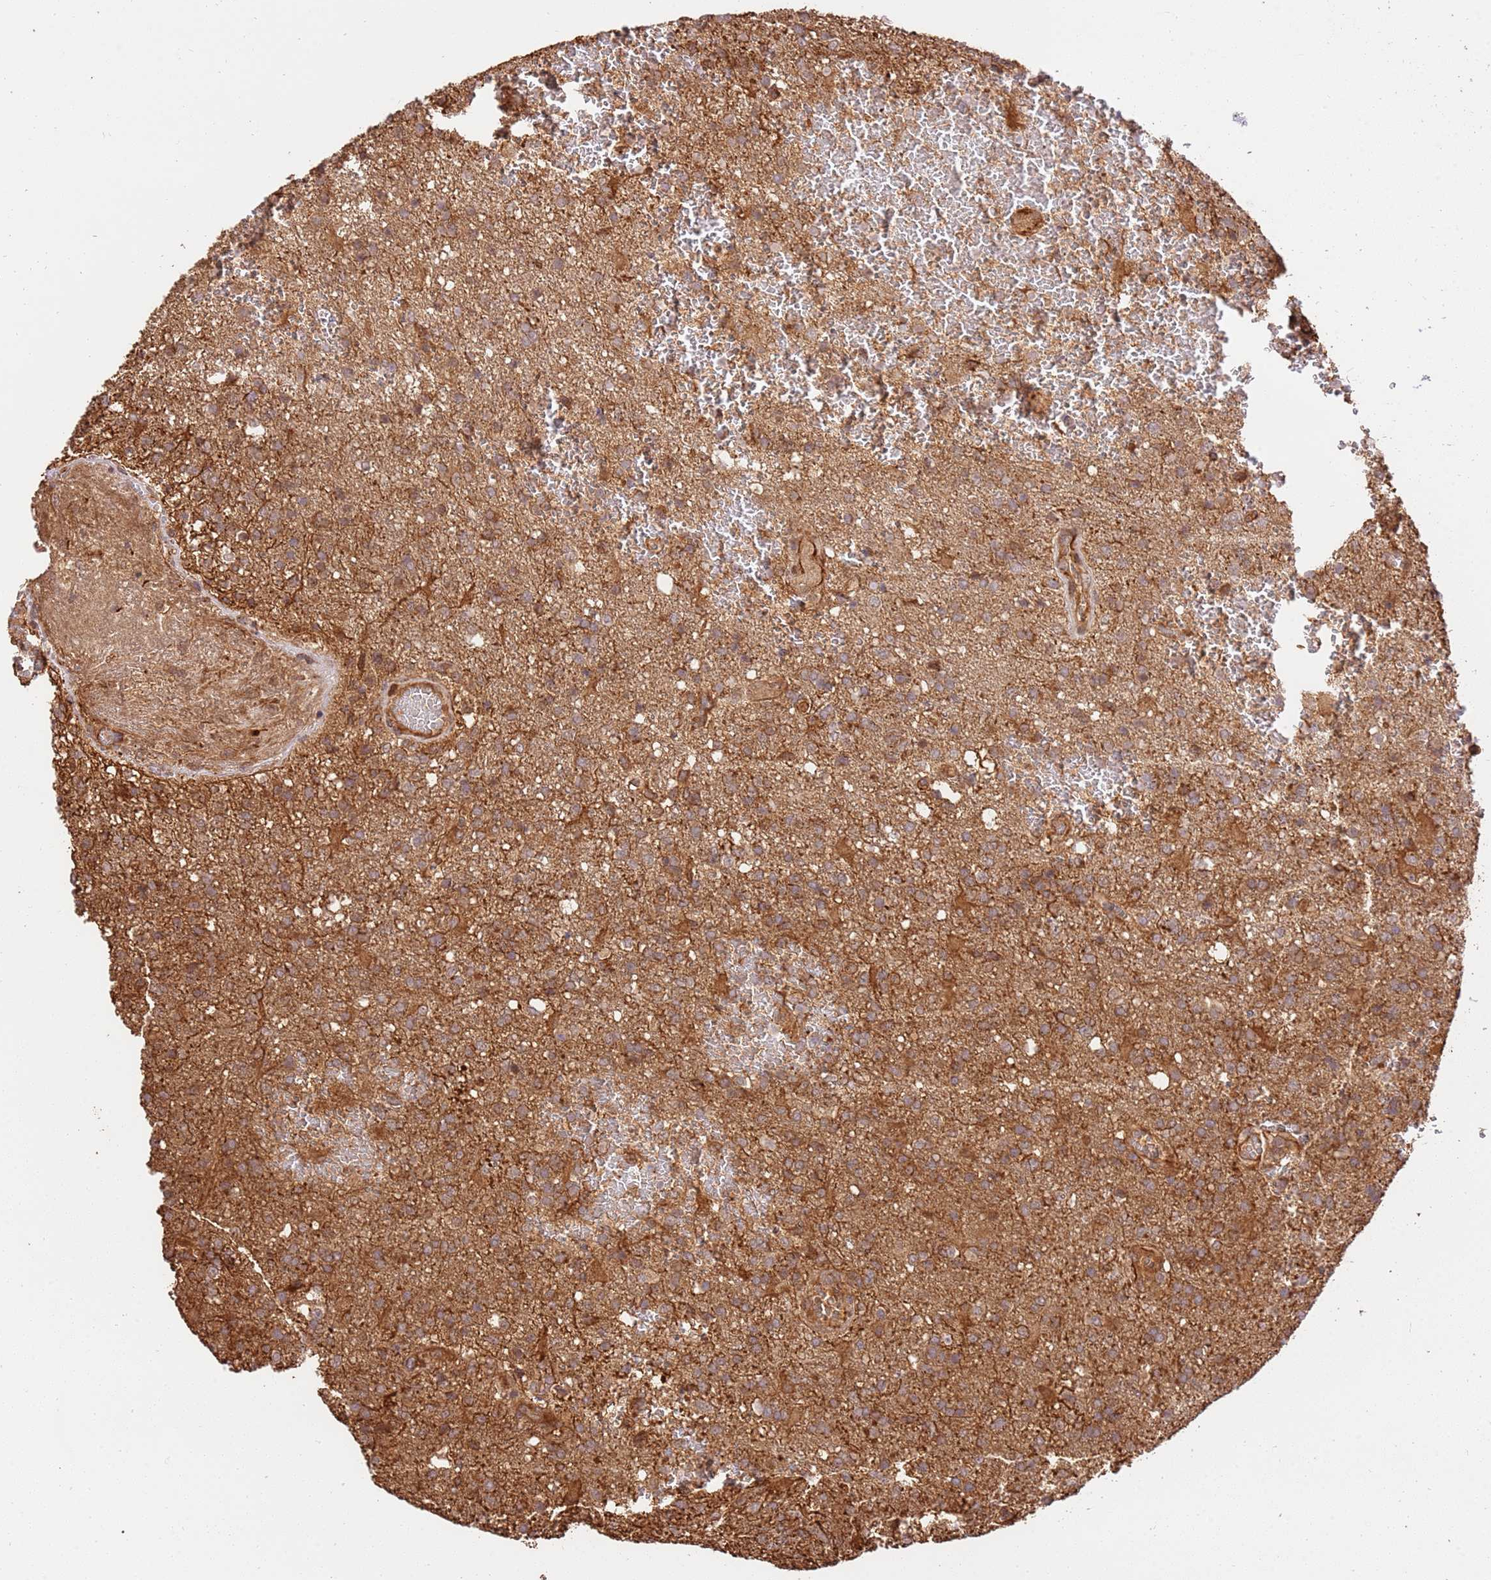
{"staining": {"intensity": "moderate", "quantity": ">75%", "location": "cytoplasmic/membranous"}, "tissue": "glioma", "cell_type": "Tumor cells", "image_type": "cancer", "snomed": [{"axis": "morphology", "description": "Glioma, malignant, High grade"}, {"axis": "topography", "description": "Brain"}], "caption": "Protein expression analysis of human high-grade glioma (malignant) reveals moderate cytoplasmic/membranous staining in about >75% of tumor cells. The staining is performed using DAB brown chromogen to label protein expression. The nuclei are counter-stained blue using hematoxylin.", "gene": "KATNAL2", "patient": {"sex": "female", "age": 74}}